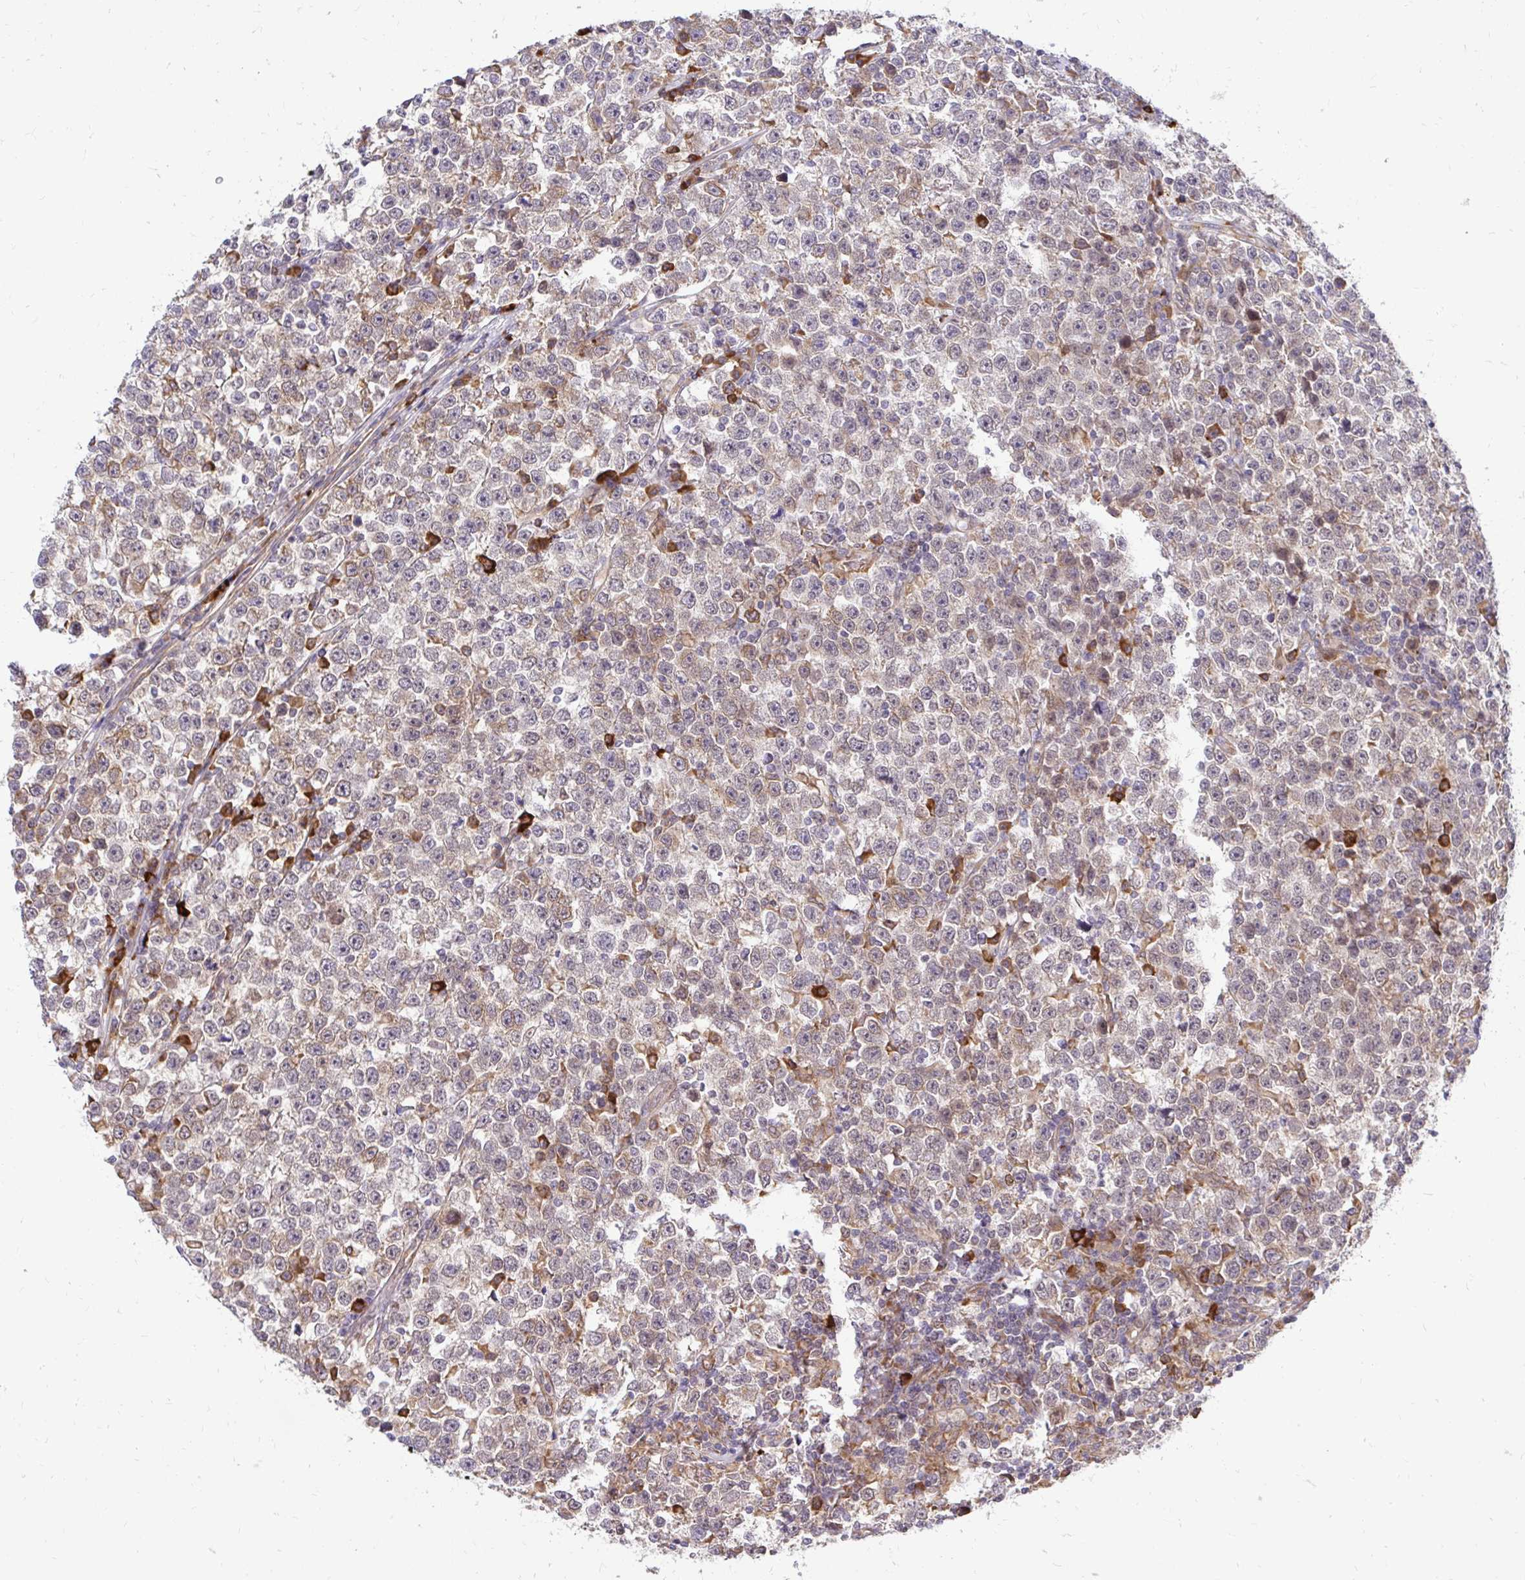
{"staining": {"intensity": "weak", "quantity": ">75%", "location": "cytoplasmic/membranous"}, "tissue": "testis cancer", "cell_type": "Tumor cells", "image_type": "cancer", "snomed": [{"axis": "morphology", "description": "Seminoma, NOS"}, {"axis": "topography", "description": "Testis"}], "caption": "Immunohistochemistry of testis cancer (seminoma) shows low levels of weak cytoplasmic/membranous expression in approximately >75% of tumor cells.", "gene": "NAALAD2", "patient": {"sex": "male", "age": 43}}